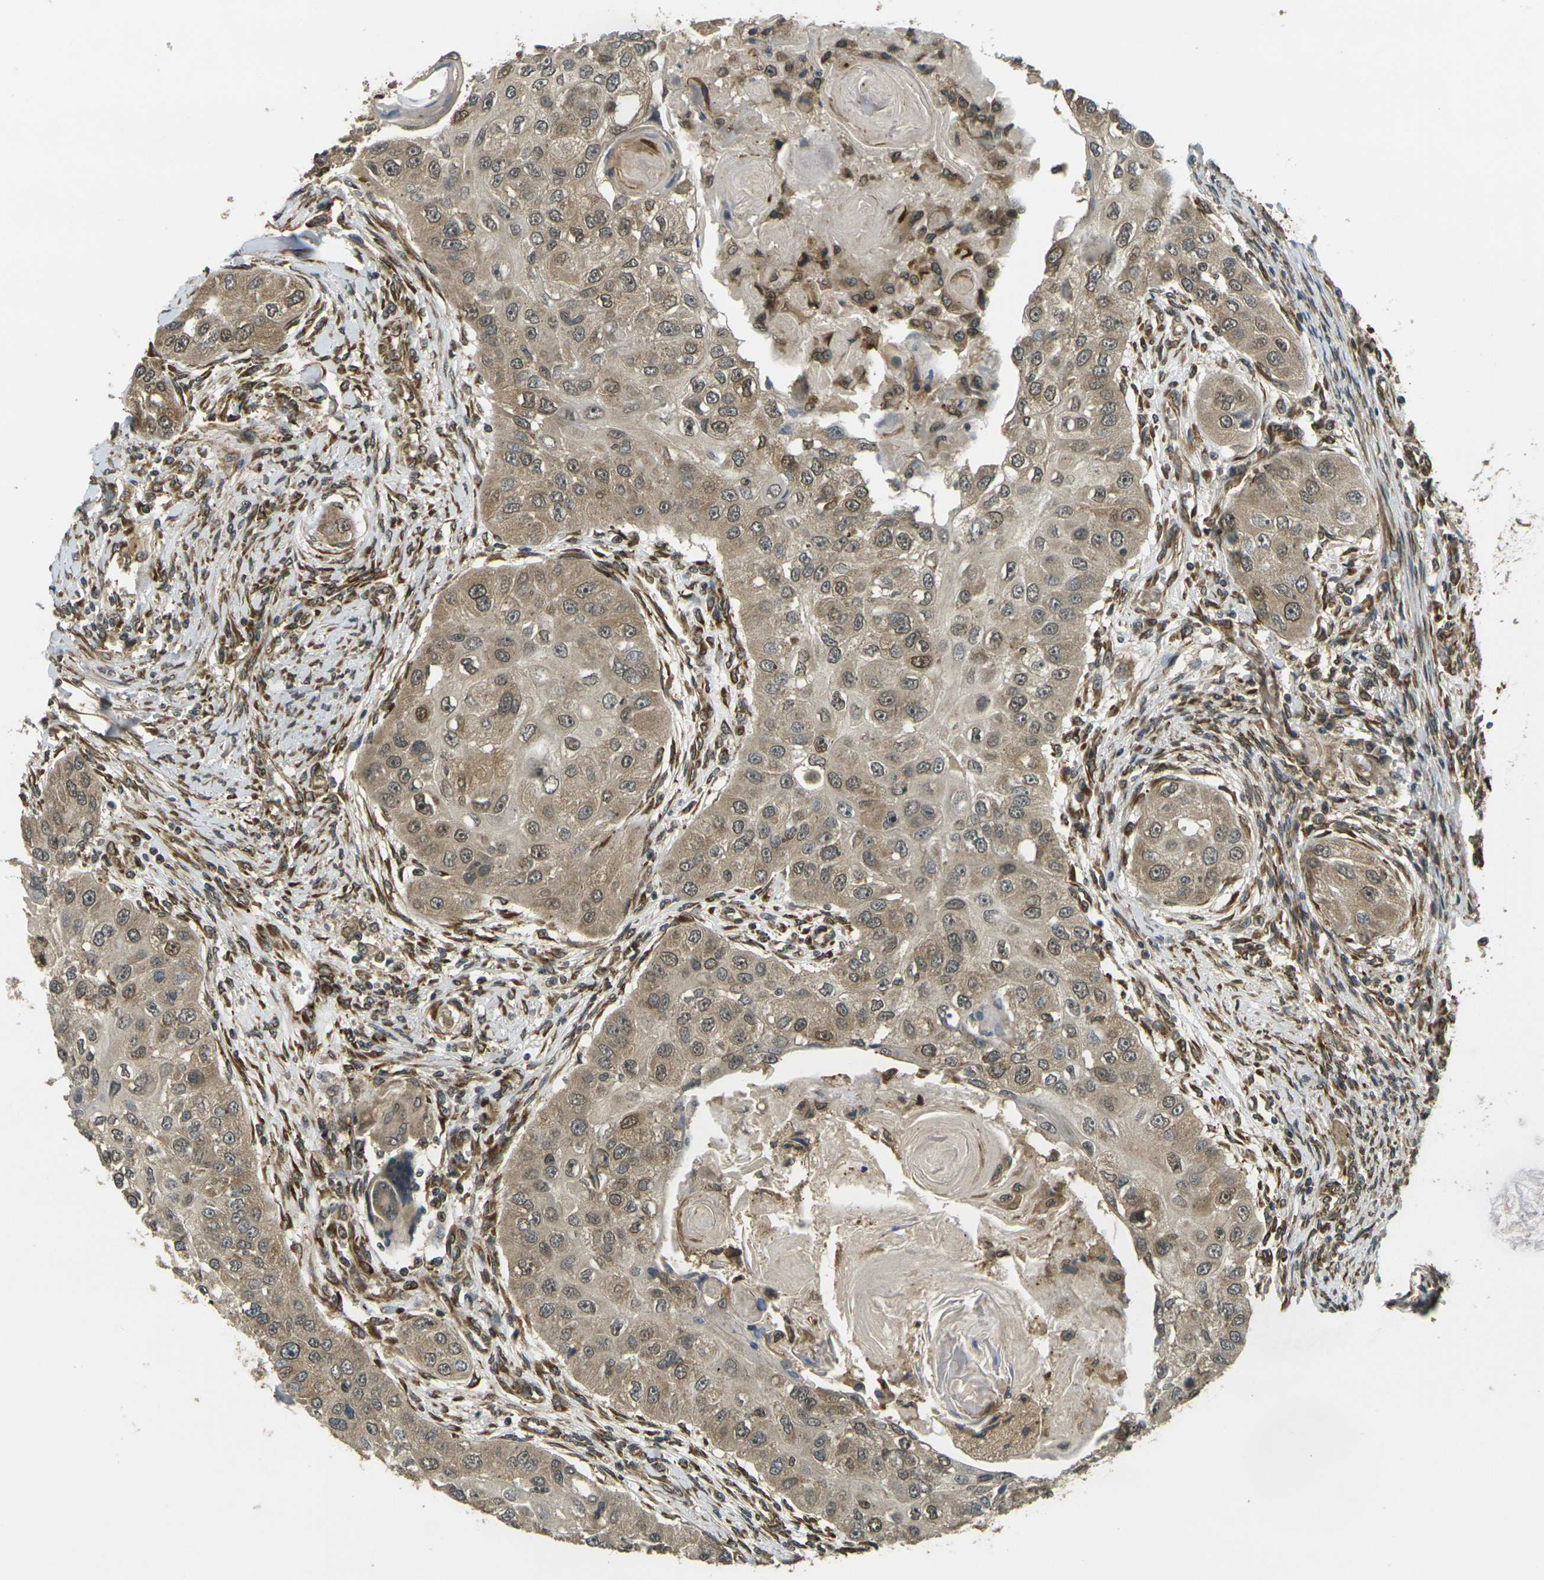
{"staining": {"intensity": "moderate", "quantity": ">75%", "location": "cytoplasmic/membranous,nuclear"}, "tissue": "head and neck cancer", "cell_type": "Tumor cells", "image_type": "cancer", "snomed": [{"axis": "morphology", "description": "Normal tissue, NOS"}, {"axis": "morphology", "description": "Squamous cell carcinoma, NOS"}, {"axis": "topography", "description": "Skeletal muscle"}, {"axis": "topography", "description": "Head-Neck"}], "caption": "A high-resolution histopathology image shows immunohistochemistry (IHC) staining of head and neck squamous cell carcinoma, which exhibits moderate cytoplasmic/membranous and nuclear positivity in about >75% of tumor cells. The staining was performed using DAB (3,3'-diaminobenzidine) to visualize the protein expression in brown, while the nuclei were stained in blue with hematoxylin (Magnification: 20x).", "gene": "FUT11", "patient": {"sex": "male", "age": 51}}